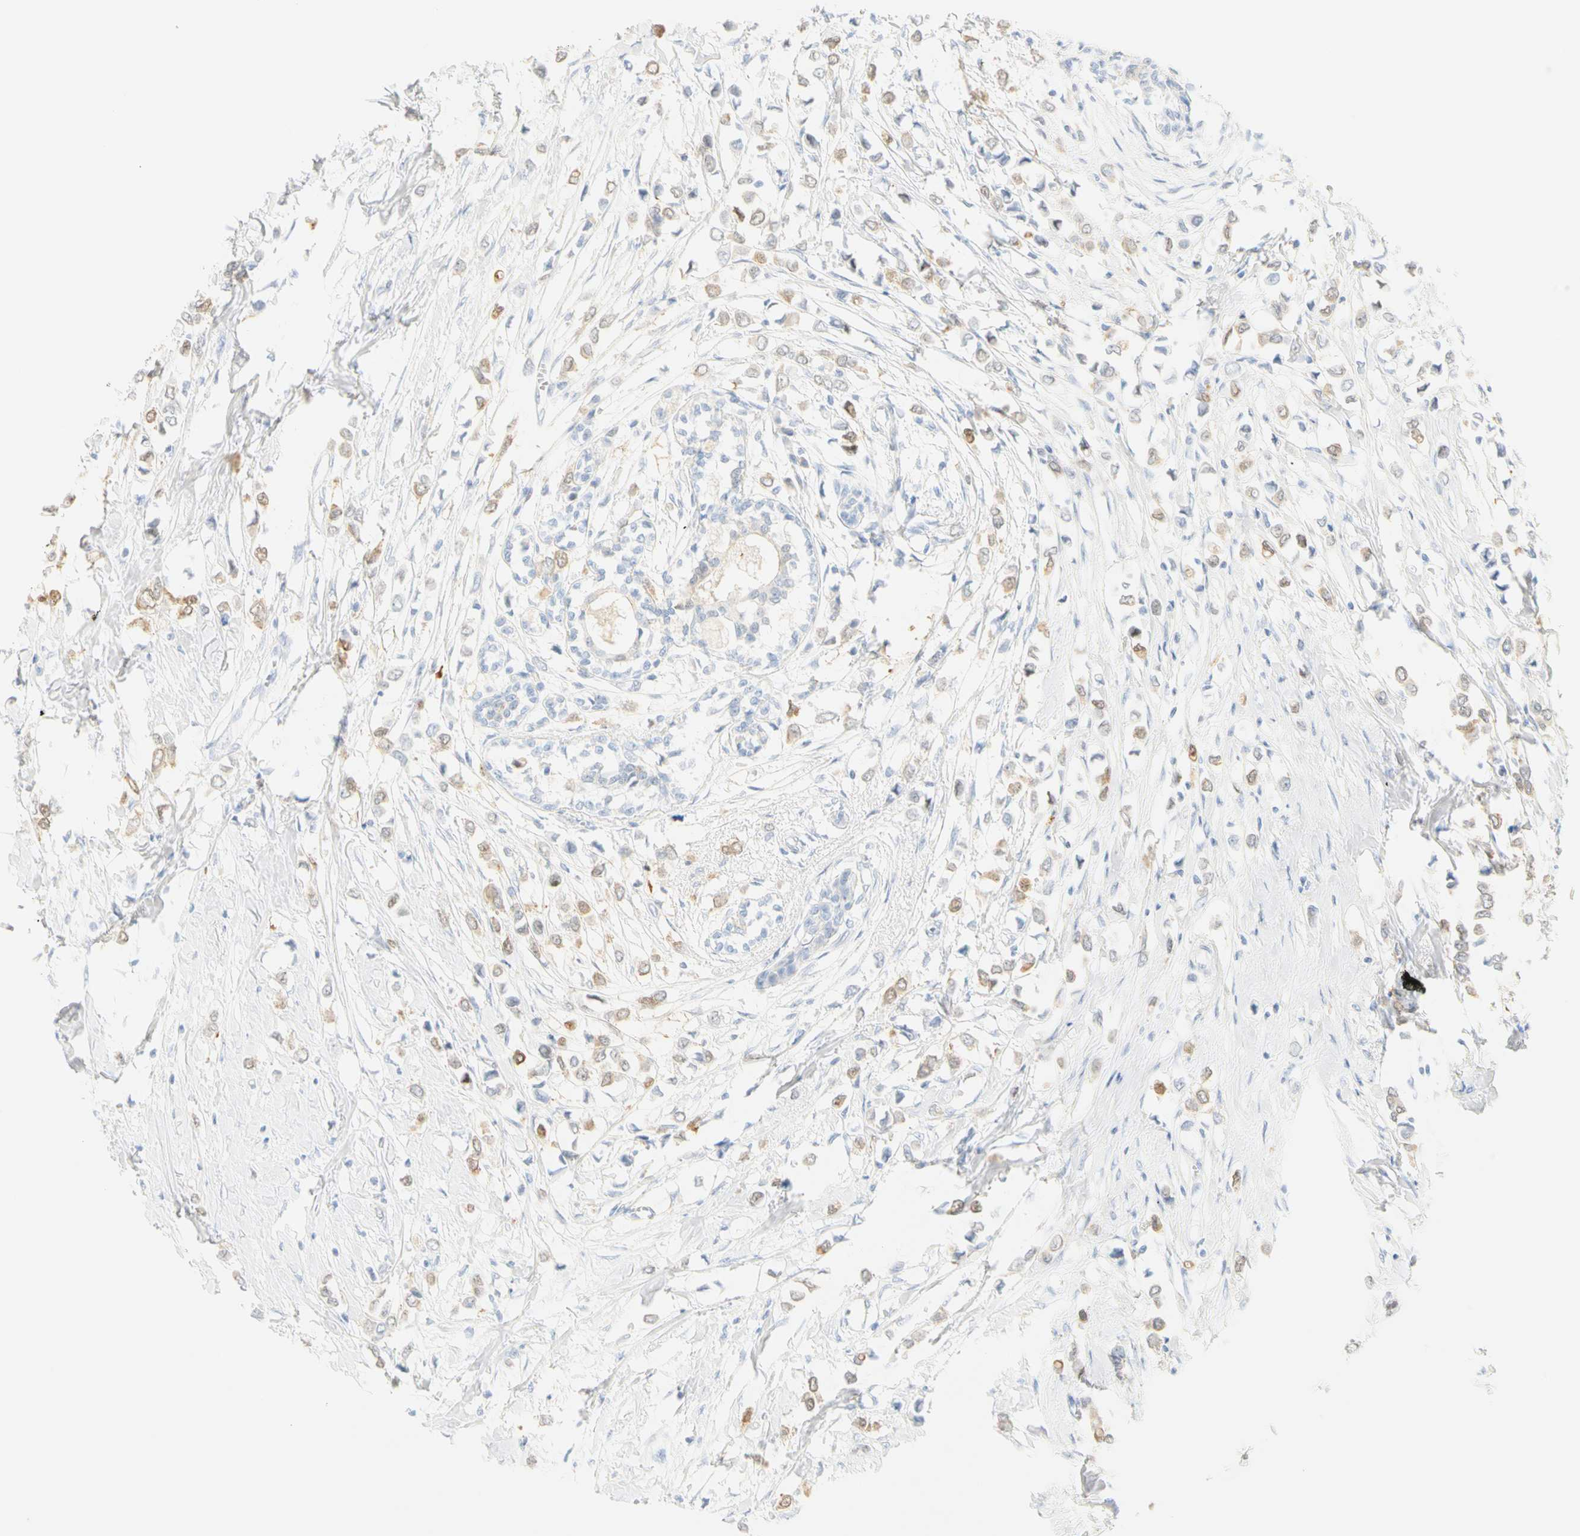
{"staining": {"intensity": "weak", "quantity": "<25%", "location": "cytoplasmic/membranous"}, "tissue": "breast cancer", "cell_type": "Tumor cells", "image_type": "cancer", "snomed": [{"axis": "morphology", "description": "Lobular carcinoma"}, {"axis": "topography", "description": "Breast"}], "caption": "Immunohistochemistry (IHC) of breast lobular carcinoma exhibits no staining in tumor cells. (DAB immunohistochemistry, high magnification).", "gene": "SELENBP1", "patient": {"sex": "female", "age": 51}}